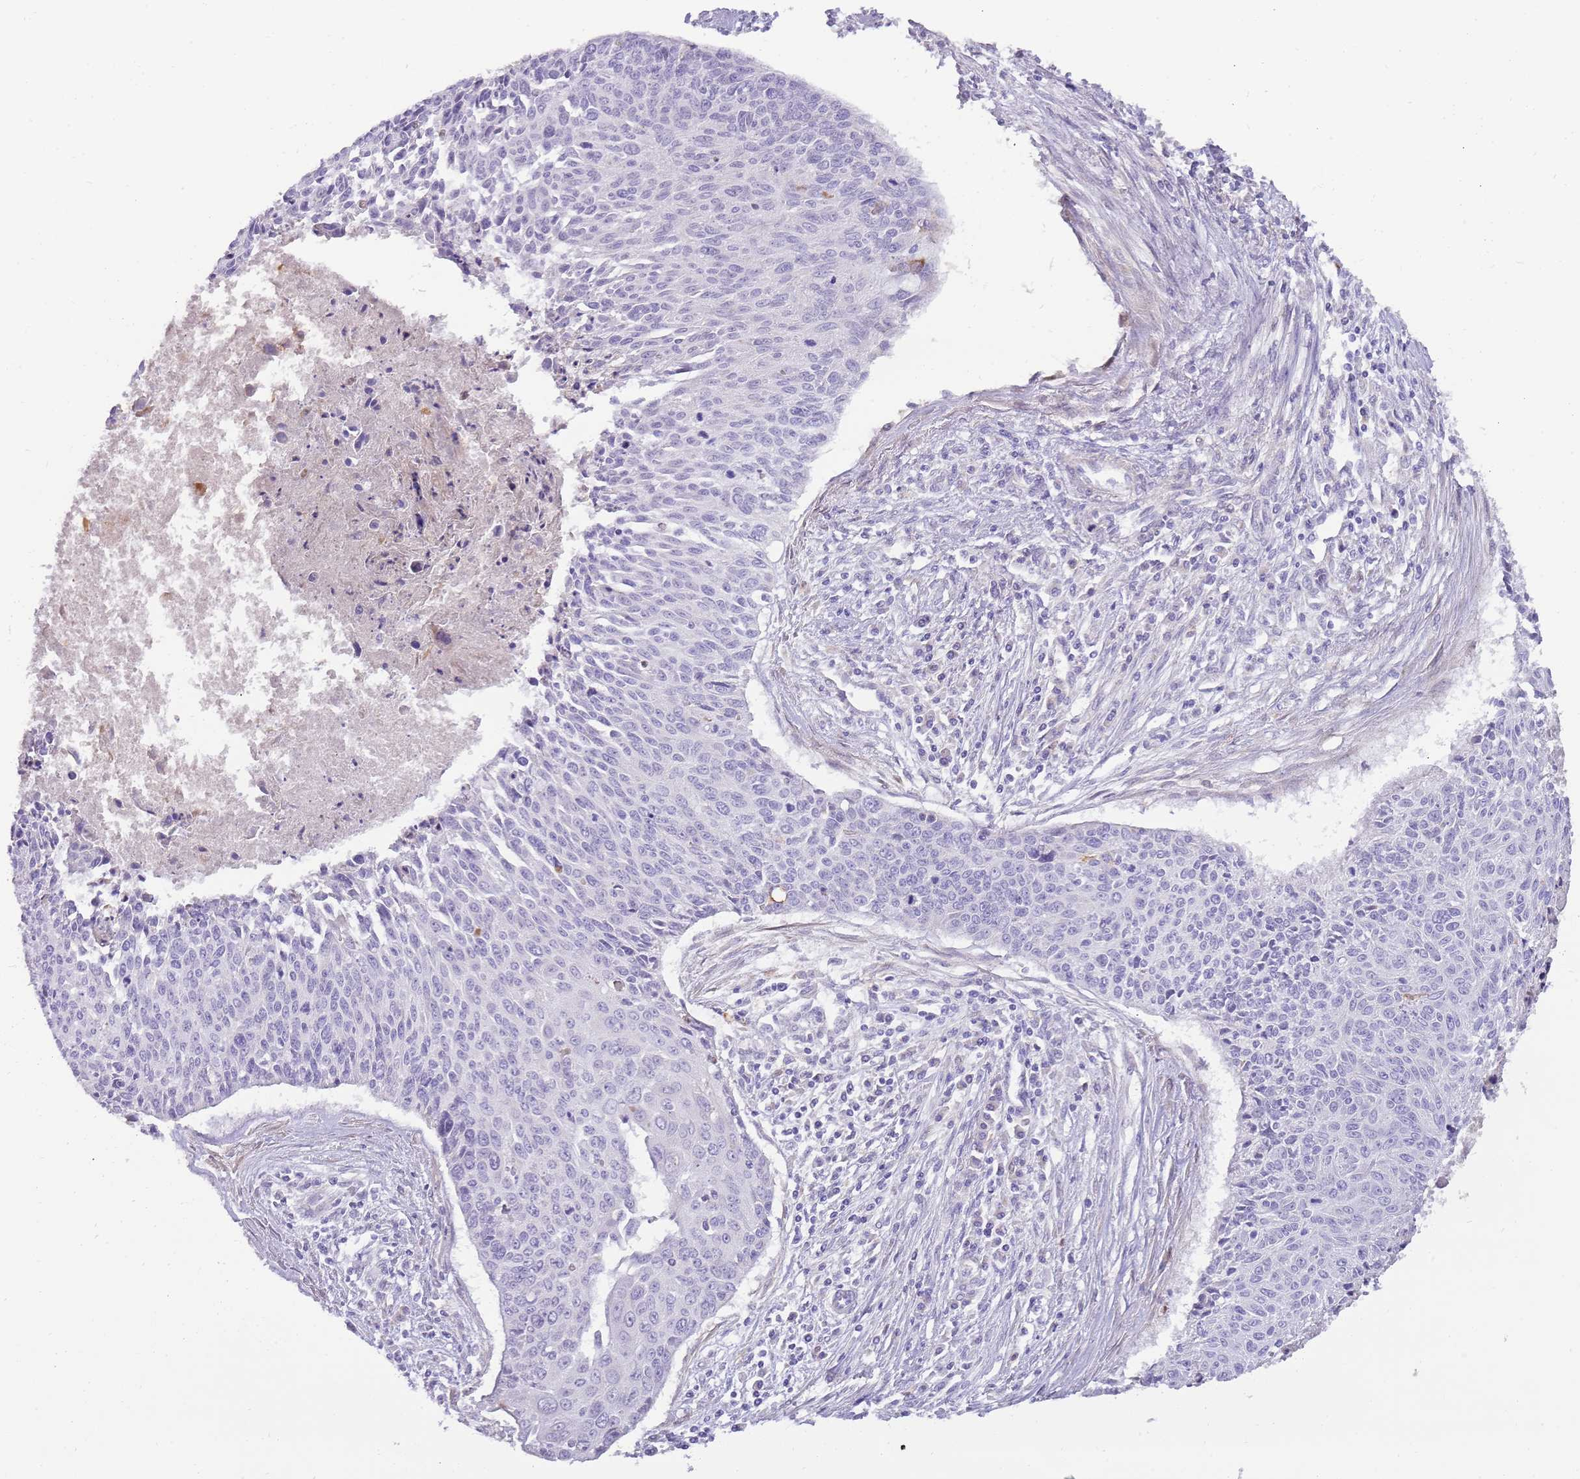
{"staining": {"intensity": "negative", "quantity": "none", "location": "none"}, "tissue": "cervical cancer", "cell_type": "Tumor cells", "image_type": "cancer", "snomed": [{"axis": "morphology", "description": "Squamous cell carcinoma, NOS"}, {"axis": "topography", "description": "Cervix"}], "caption": "Tumor cells are negative for brown protein staining in cervical squamous cell carcinoma.", "gene": "DIPK1C", "patient": {"sex": "female", "age": 55}}